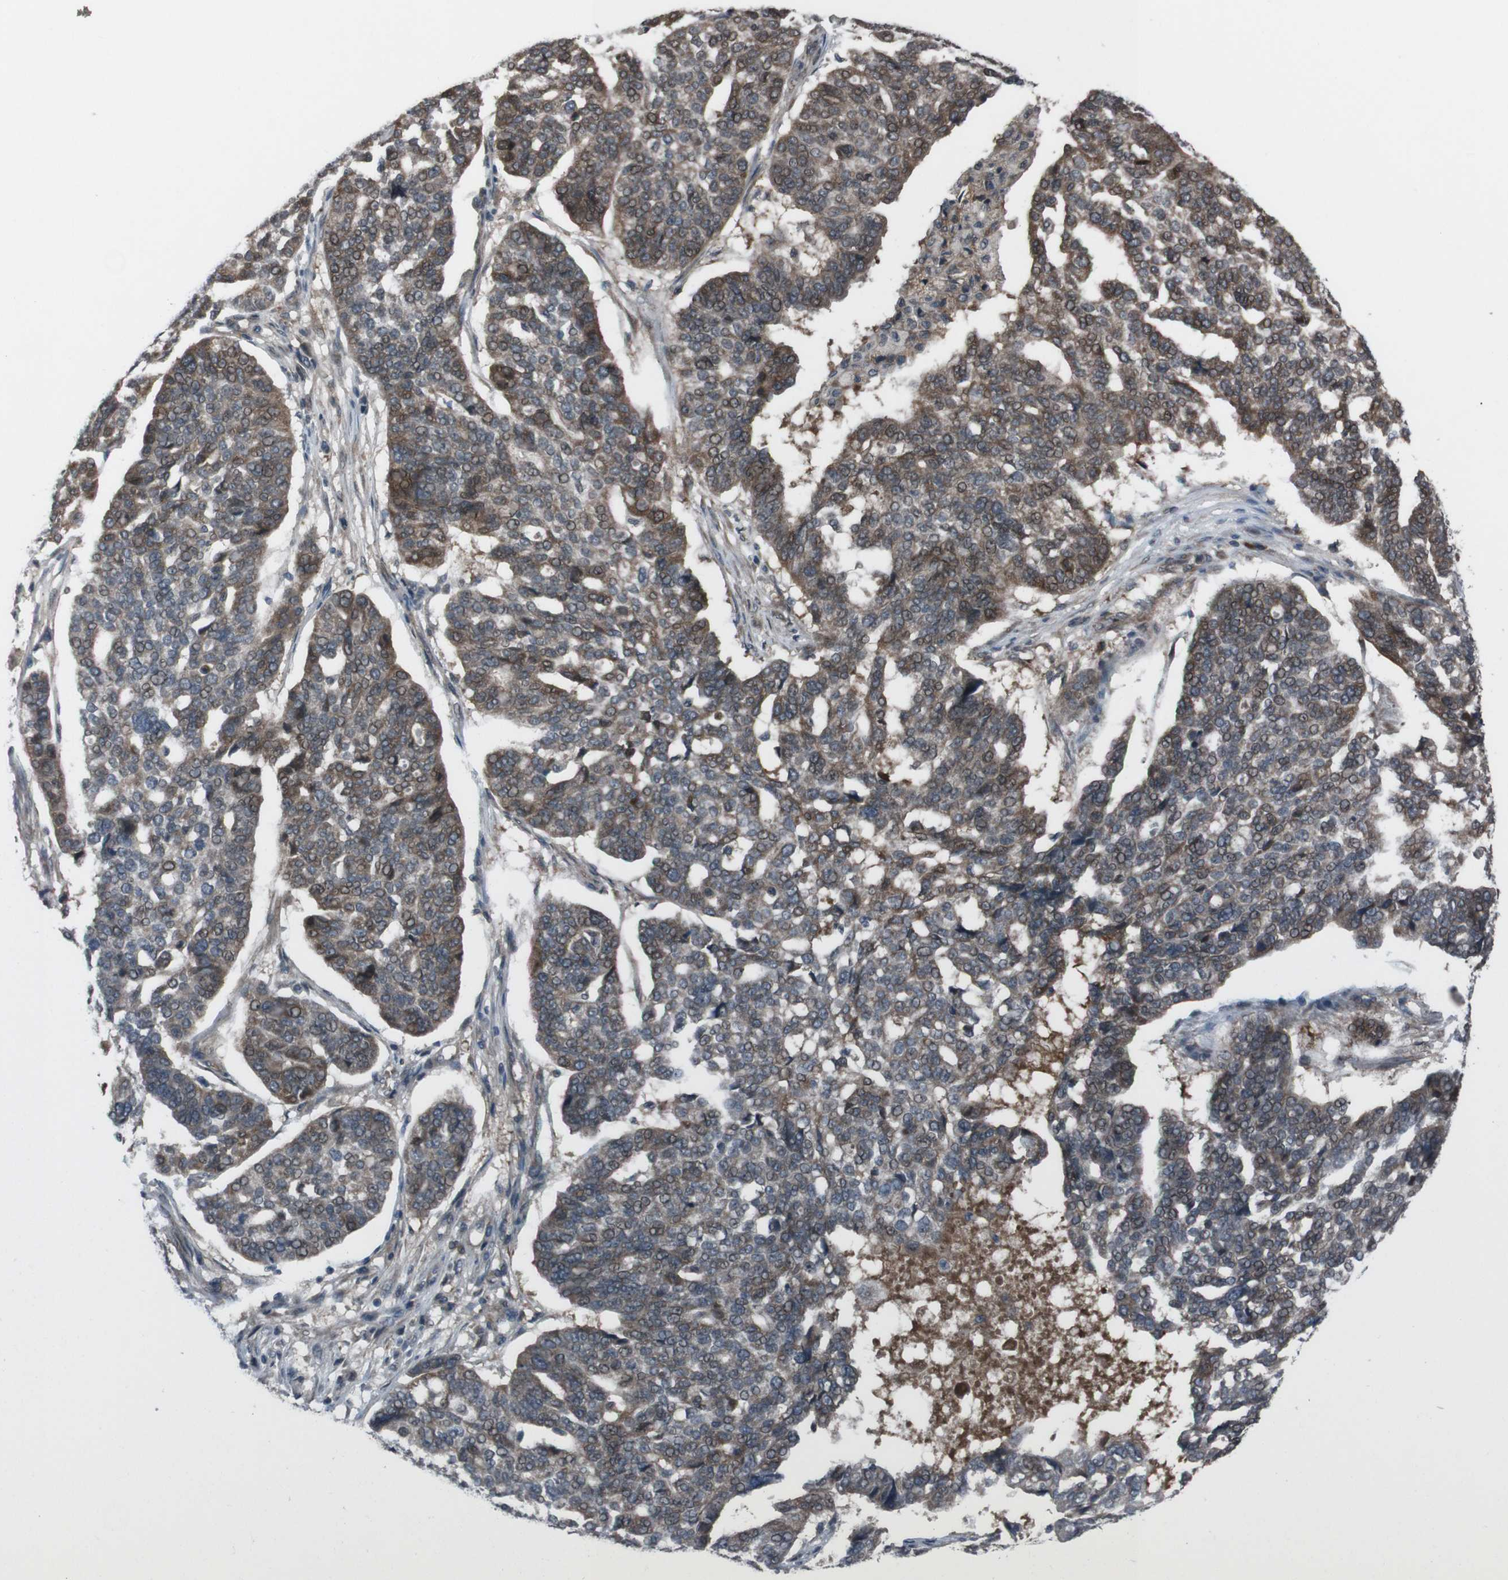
{"staining": {"intensity": "moderate", "quantity": ">75%", "location": "cytoplasmic/membranous,nuclear"}, "tissue": "ovarian cancer", "cell_type": "Tumor cells", "image_type": "cancer", "snomed": [{"axis": "morphology", "description": "Cystadenocarcinoma, serous, NOS"}, {"axis": "topography", "description": "Ovary"}], "caption": "A brown stain shows moderate cytoplasmic/membranous and nuclear expression of a protein in serous cystadenocarcinoma (ovarian) tumor cells. Ihc stains the protein in brown and the nuclei are stained blue.", "gene": "SS18L1", "patient": {"sex": "female", "age": 59}}